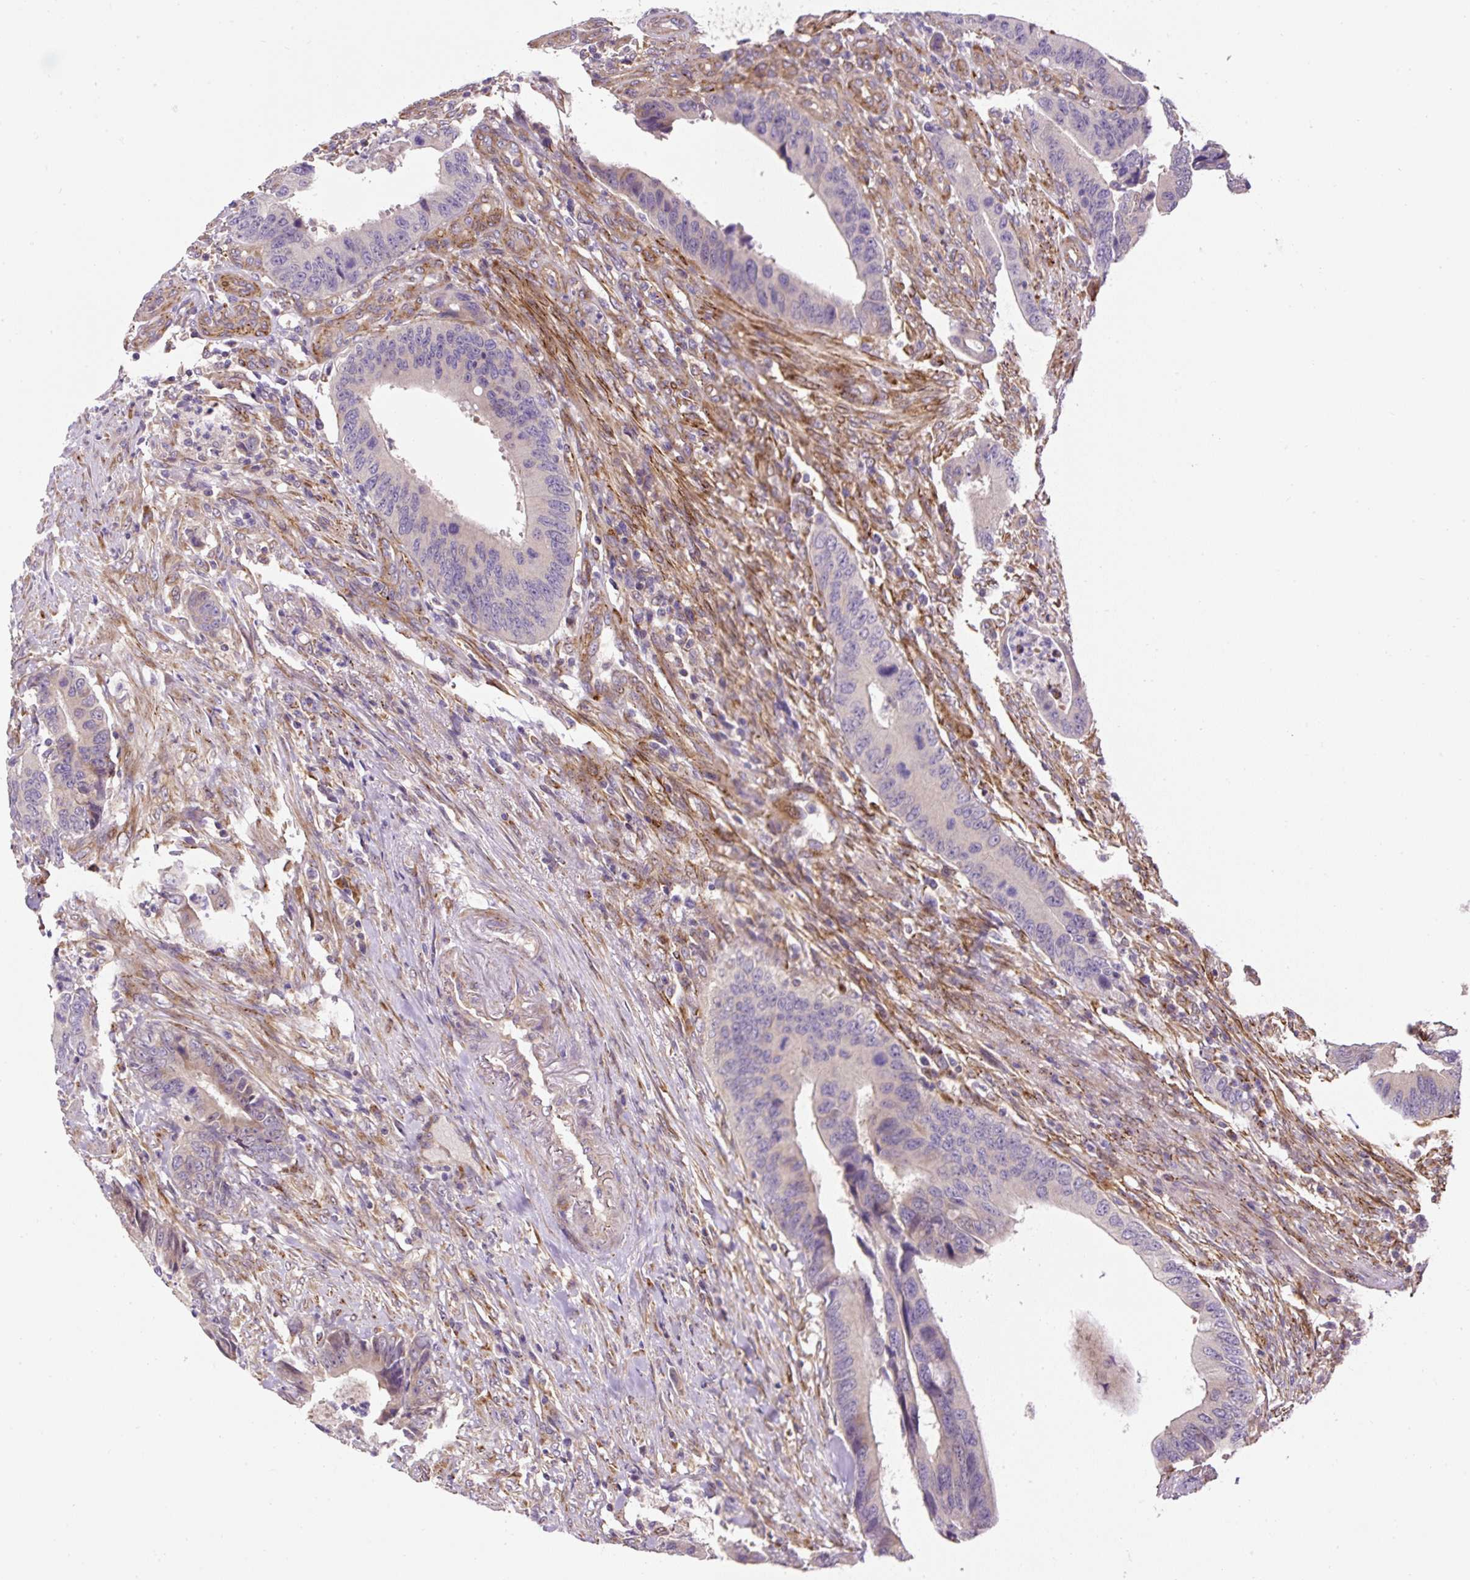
{"staining": {"intensity": "weak", "quantity": "<25%", "location": "cytoplasmic/membranous"}, "tissue": "colorectal cancer", "cell_type": "Tumor cells", "image_type": "cancer", "snomed": [{"axis": "morphology", "description": "Adenocarcinoma, NOS"}, {"axis": "topography", "description": "Colon"}], "caption": "An immunohistochemistry micrograph of colorectal cancer (adenocarcinoma) is shown. There is no staining in tumor cells of colorectal cancer (adenocarcinoma).", "gene": "RNF170", "patient": {"sex": "male", "age": 87}}